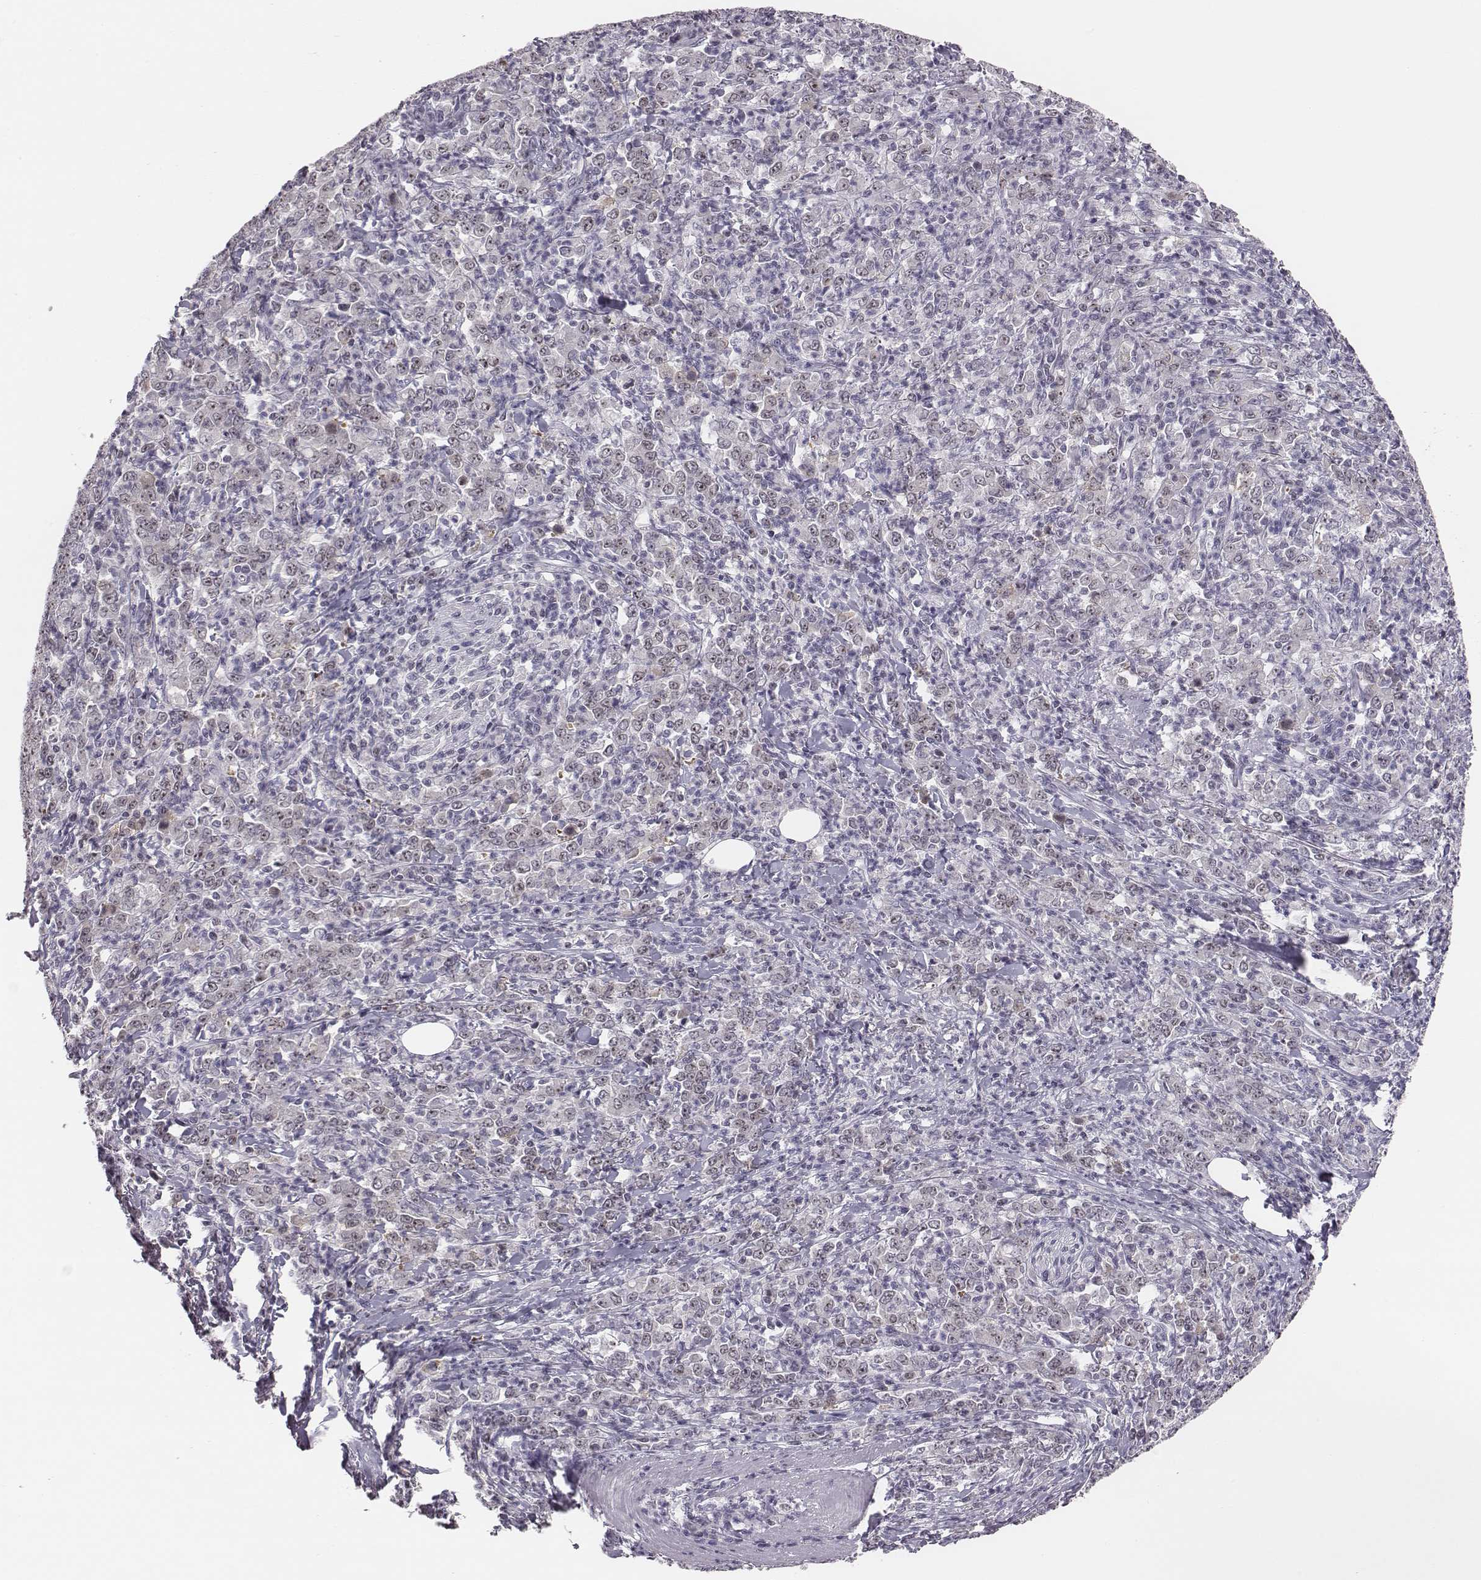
{"staining": {"intensity": "negative", "quantity": "none", "location": "none"}, "tissue": "stomach cancer", "cell_type": "Tumor cells", "image_type": "cancer", "snomed": [{"axis": "morphology", "description": "Adenocarcinoma, NOS"}, {"axis": "topography", "description": "Stomach, lower"}], "caption": "This image is of stomach cancer stained with IHC to label a protein in brown with the nuclei are counter-stained blue. There is no positivity in tumor cells.", "gene": "NIFK", "patient": {"sex": "female", "age": 71}}